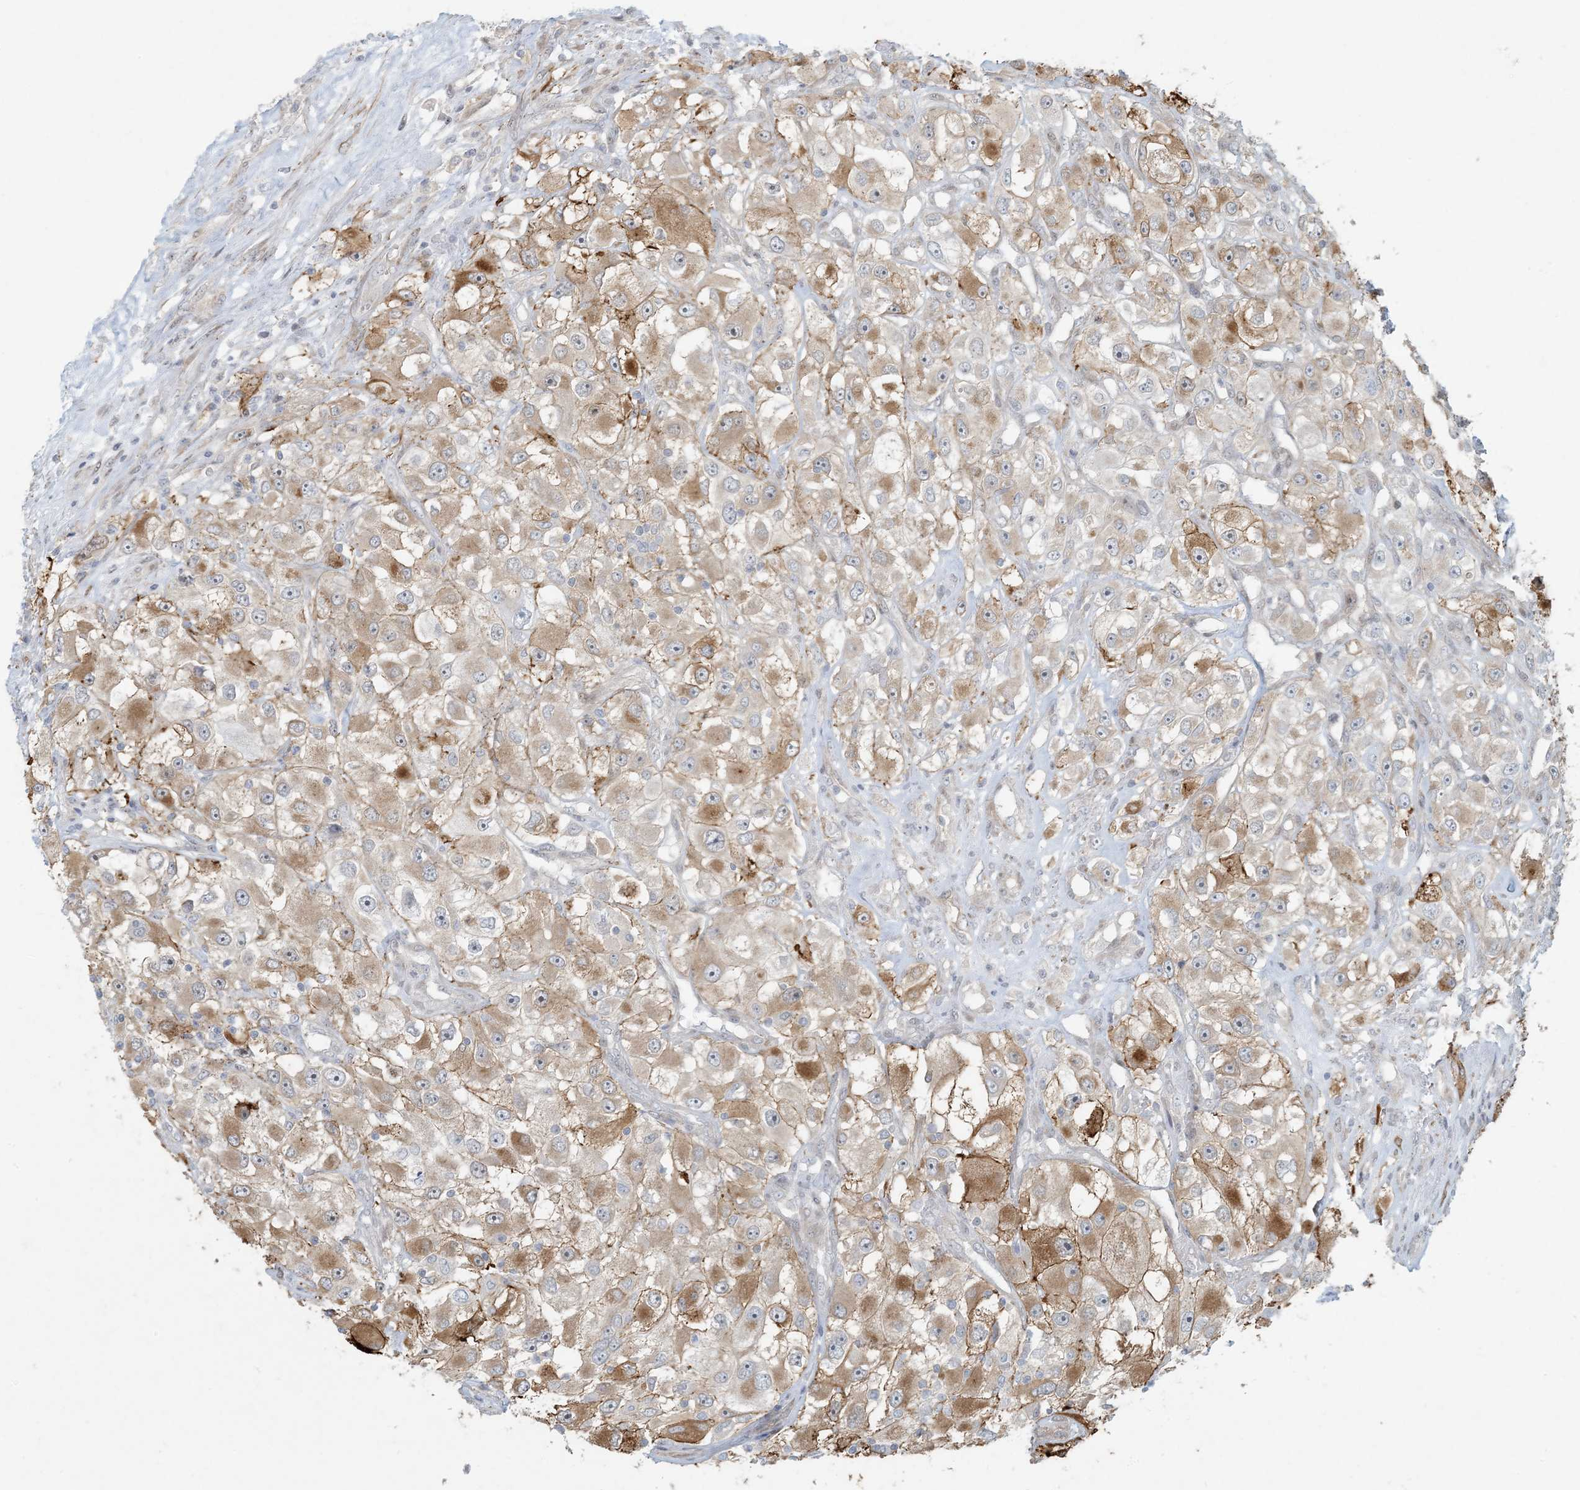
{"staining": {"intensity": "moderate", "quantity": "25%-75%", "location": "cytoplasmic/membranous"}, "tissue": "renal cancer", "cell_type": "Tumor cells", "image_type": "cancer", "snomed": [{"axis": "morphology", "description": "Adenocarcinoma, NOS"}, {"axis": "topography", "description": "Kidney"}], "caption": "Protein staining of adenocarcinoma (renal) tissue displays moderate cytoplasmic/membranous staining in about 25%-75% of tumor cells.", "gene": "BCORL1", "patient": {"sex": "female", "age": 52}}